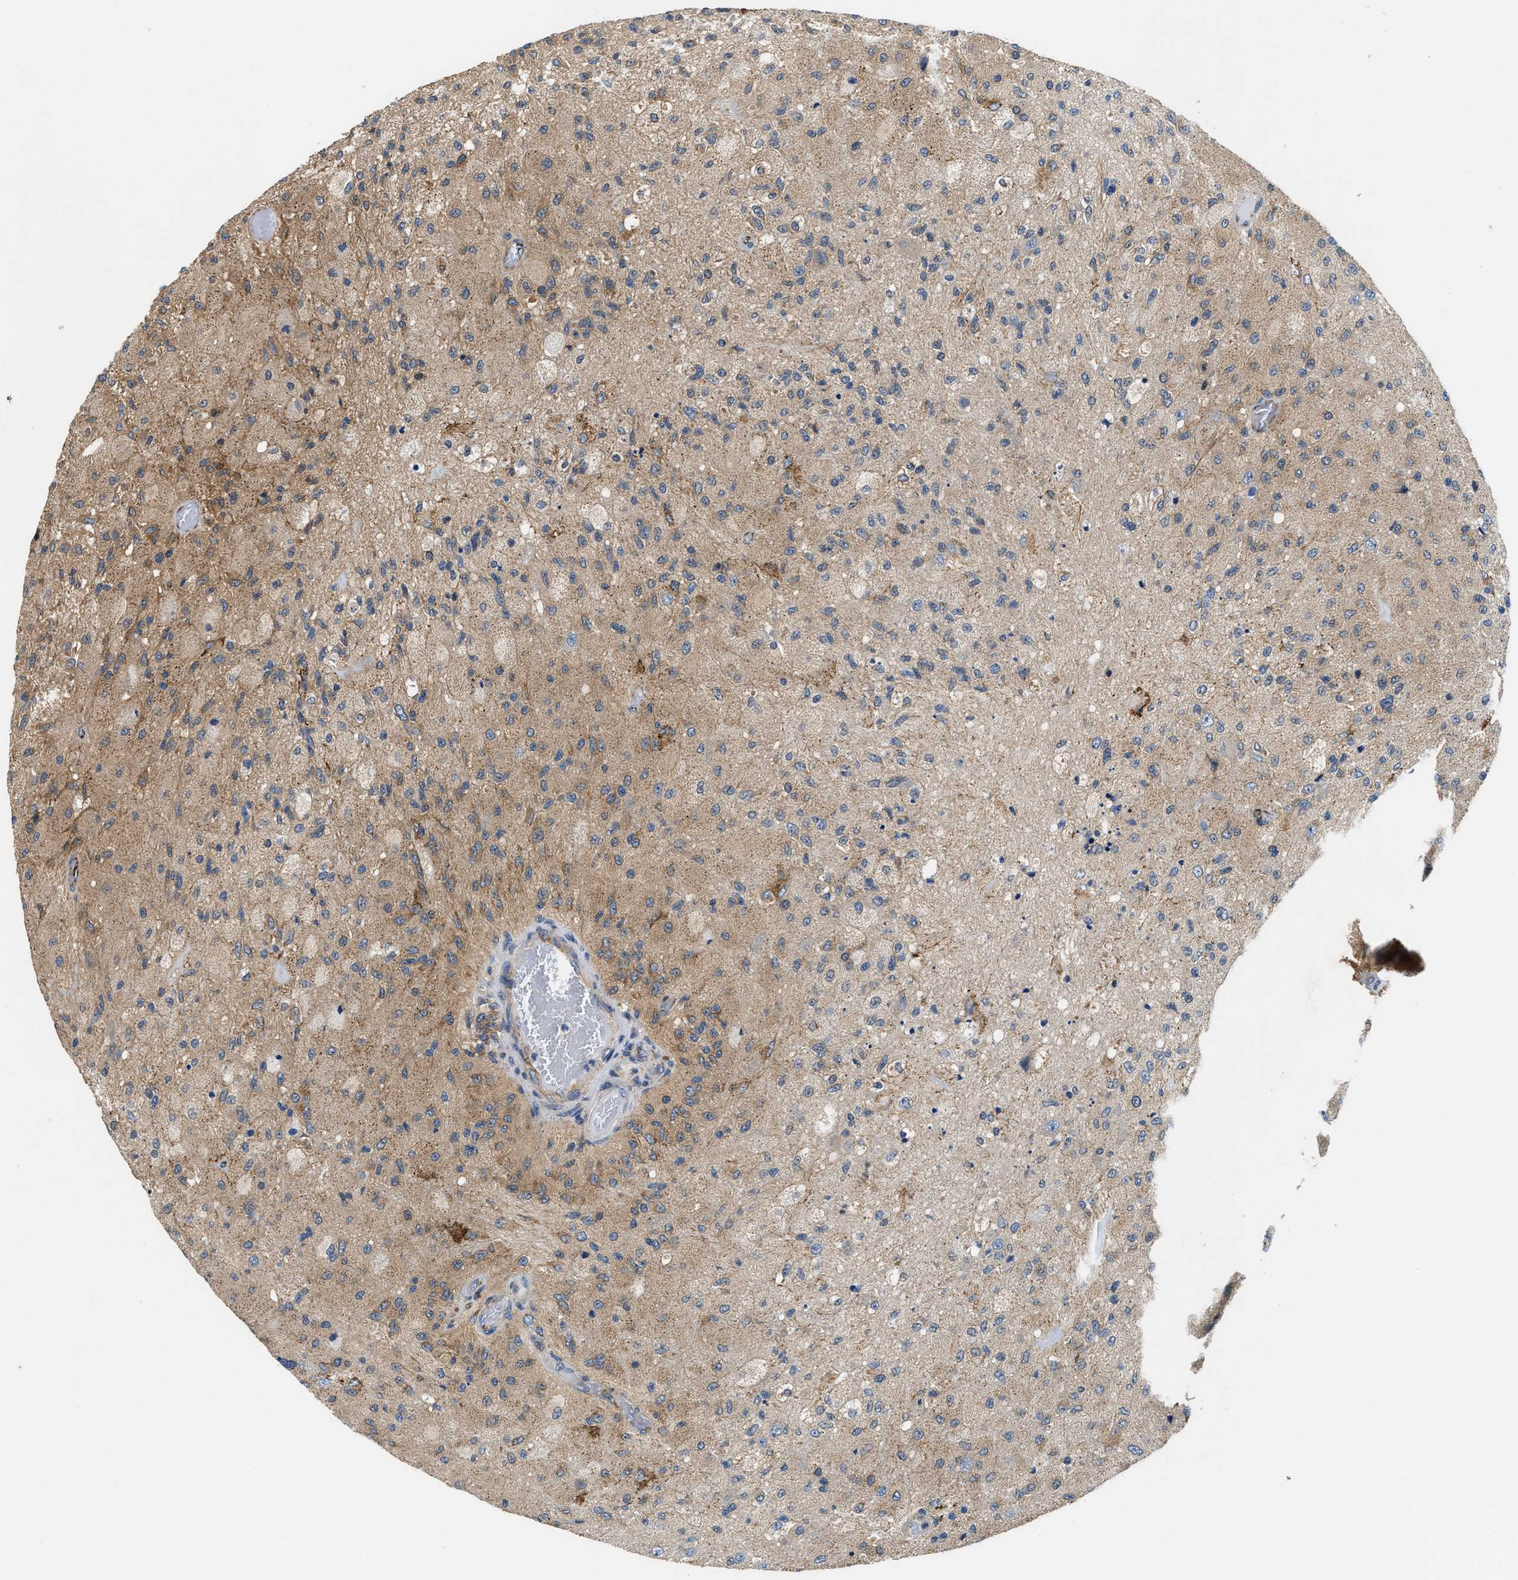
{"staining": {"intensity": "moderate", "quantity": "<25%", "location": "cytoplasmic/membranous"}, "tissue": "glioma", "cell_type": "Tumor cells", "image_type": "cancer", "snomed": [{"axis": "morphology", "description": "Normal tissue, NOS"}, {"axis": "morphology", "description": "Glioma, malignant, High grade"}, {"axis": "topography", "description": "Cerebral cortex"}], "caption": "This photomicrograph shows IHC staining of malignant glioma (high-grade), with low moderate cytoplasmic/membranous staining in approximately <25% of tumor cells.", "gene": "CCM2", "patient": {"sex": "male", "age": 77}}